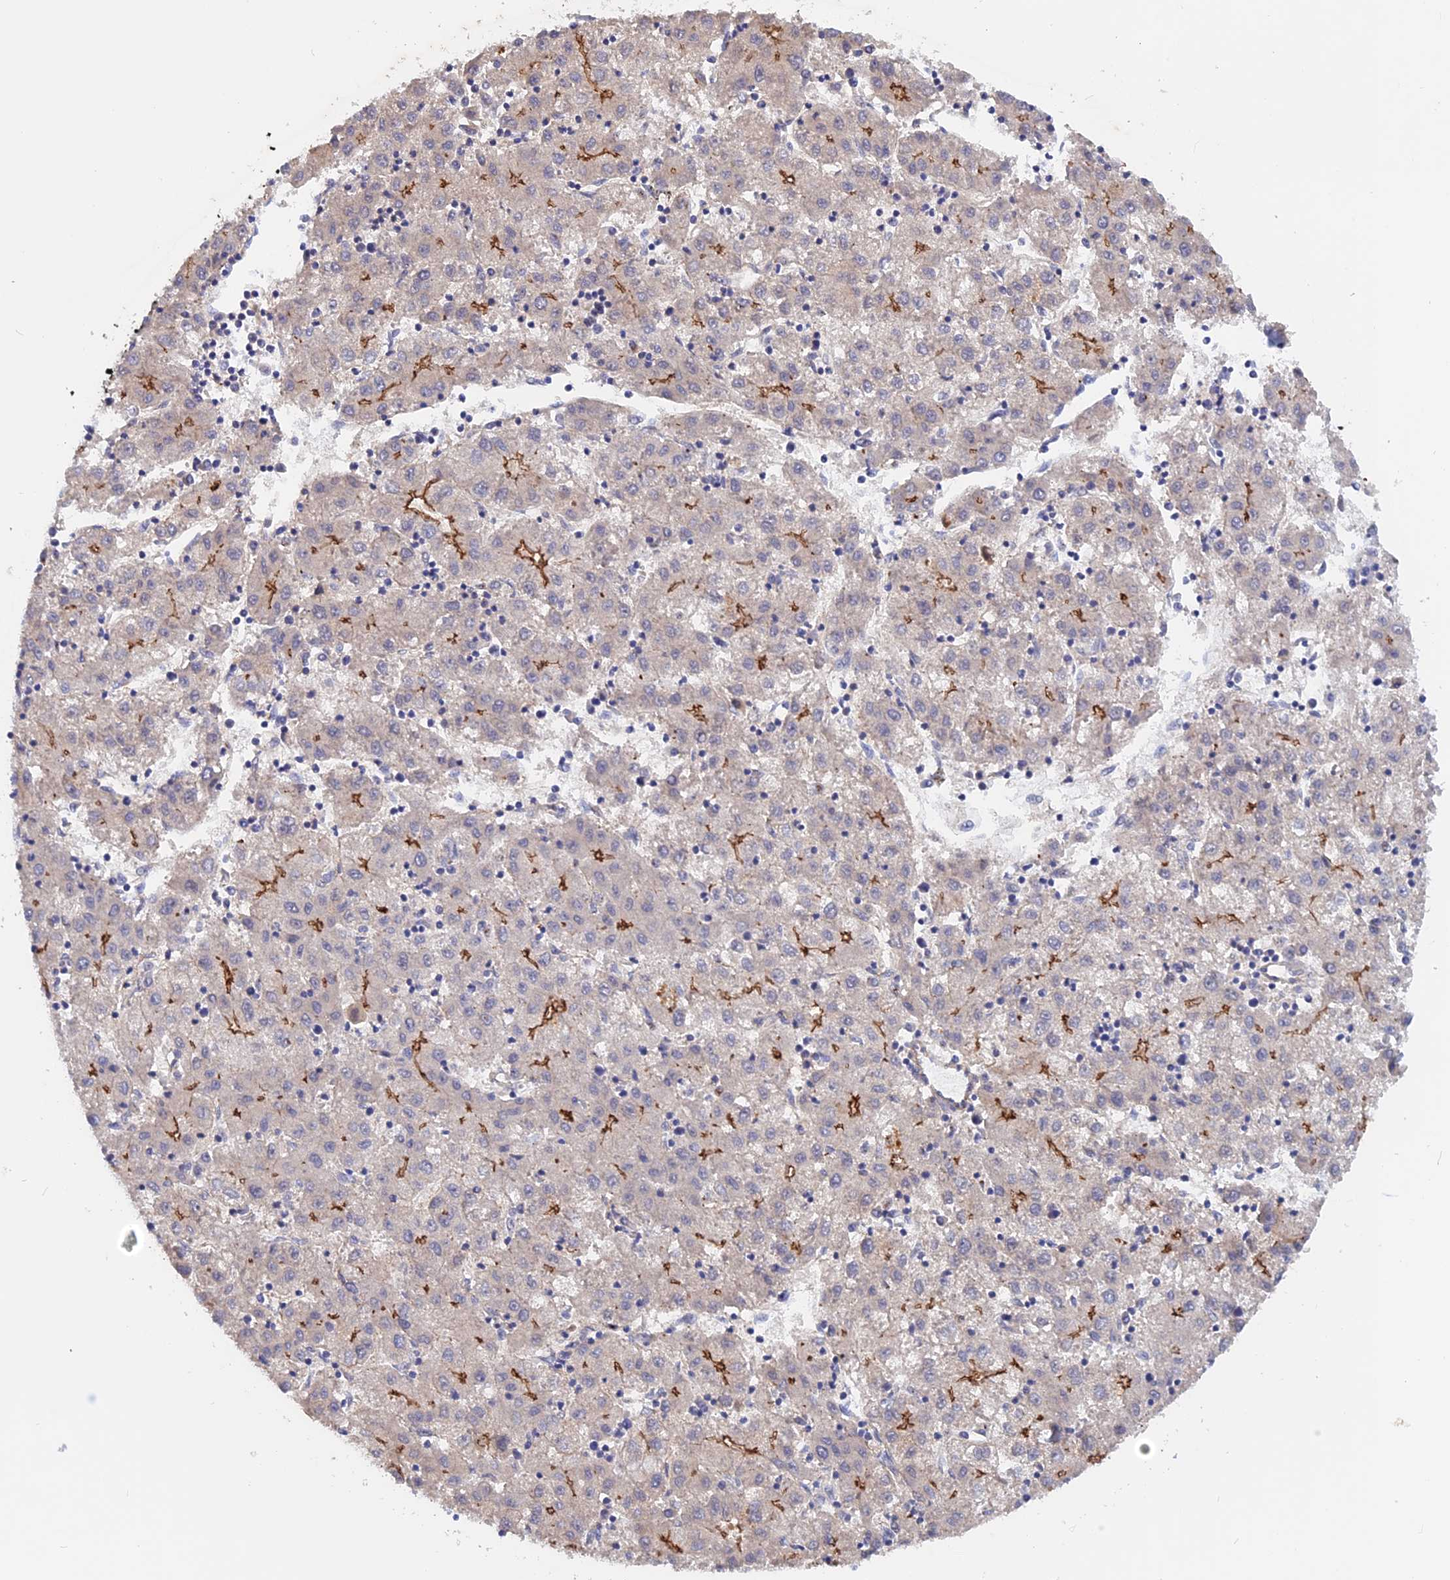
{"staining": {"intensity": "strong", "quantity": "<25%", "location": "cytoplasmic/membranous"}, "tissue": "liver cancer", "cell_type": "Tumor cells", "image_type": "cancer", "snomed": [{"axis": "morphology", "description": "Carcinoma, Hepatocellular, NOS"}, {"axis": "topography", "description": "Liver"}], "caption": "Immunohistochemistry image of neoplastic tissue: human liver cancer (hepatocellular carcinoma) stained using immunohistochemistry exhibits medium levels of strong protein expression localized specifically in the cytoplasmic/membranous of tumor cells, appearing as a cytoplasmic/membranous brown color.", "gene": "GK5", "patient": {"sex": "male", "age": 72}}